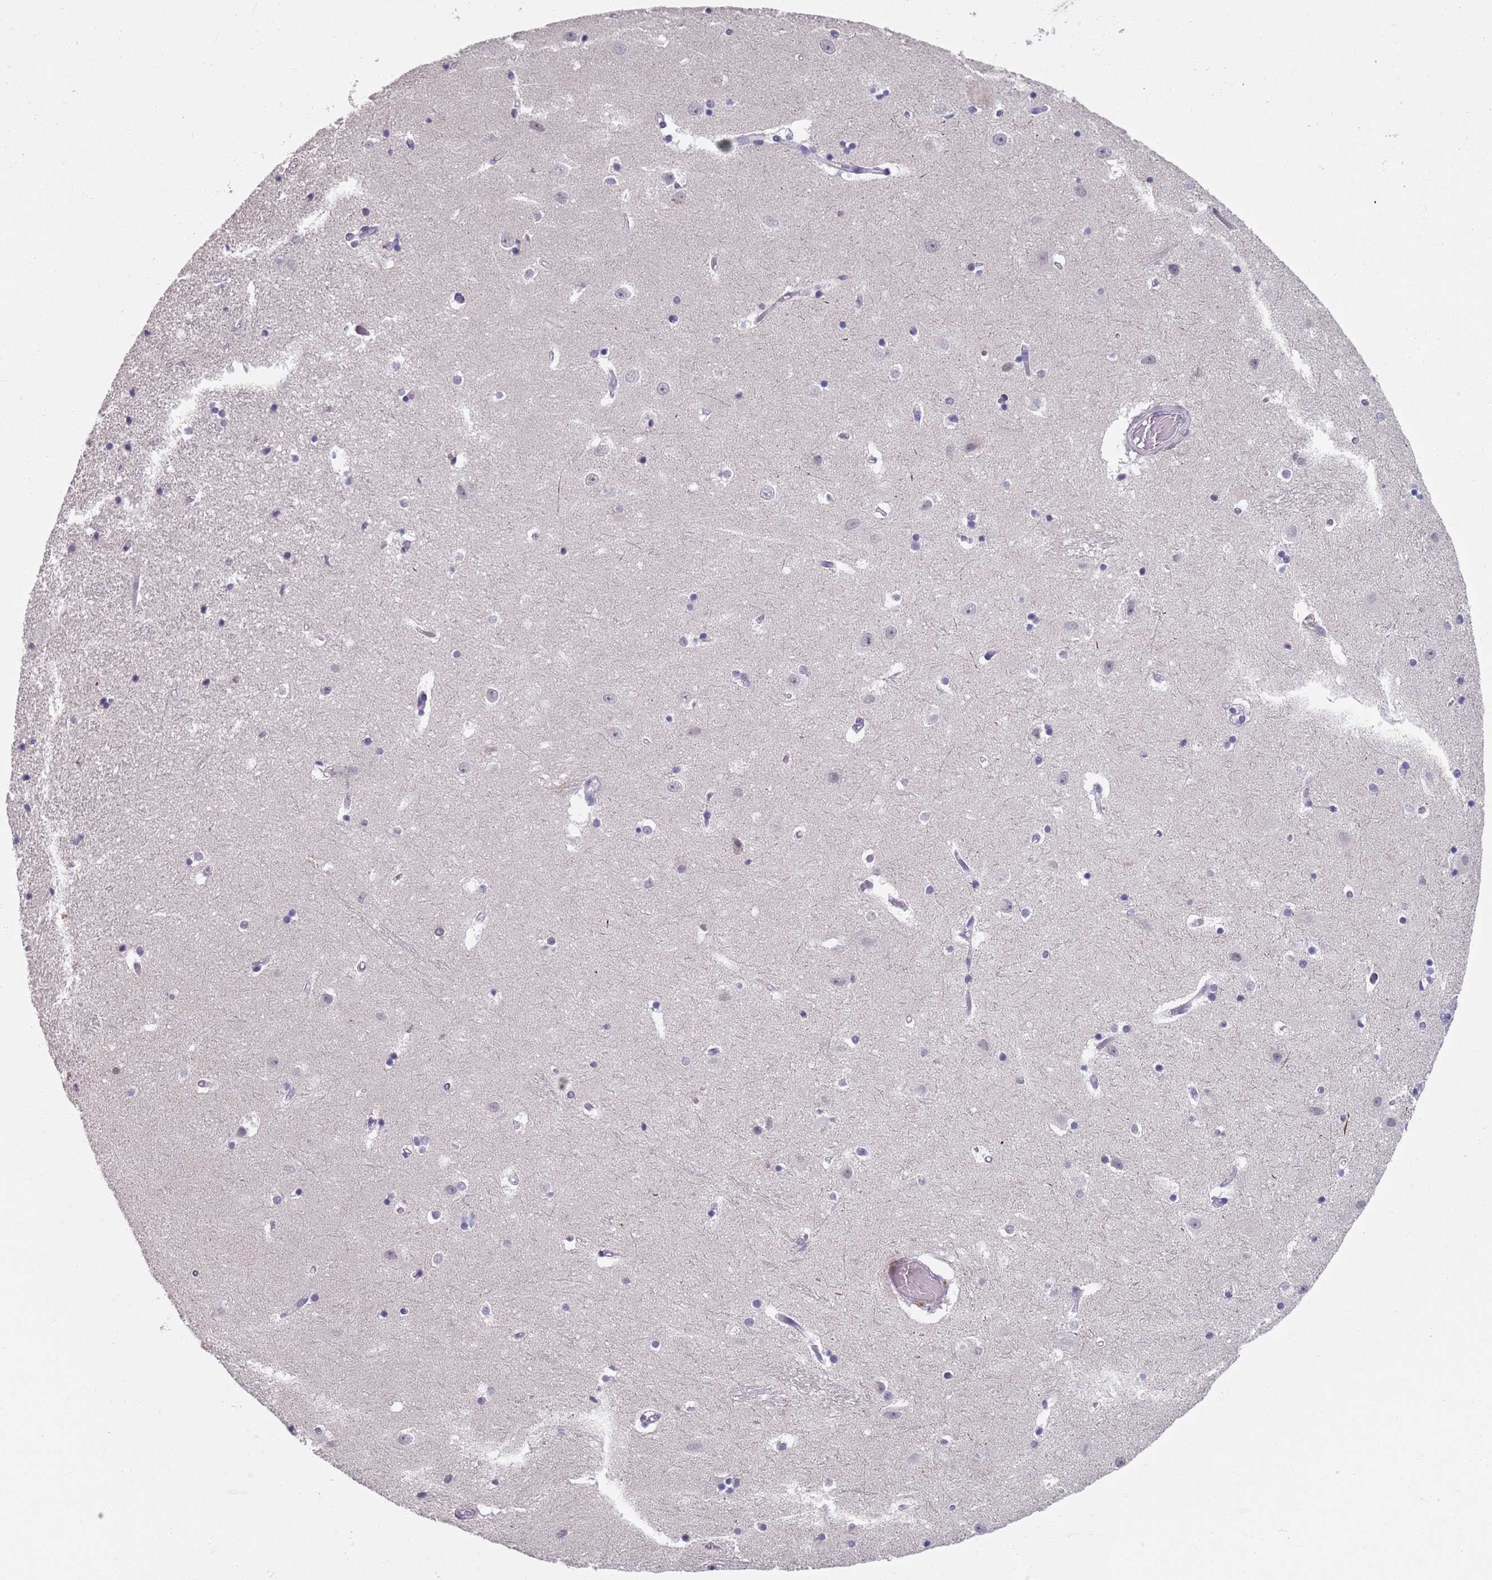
{"staining": {"intensity": "negative", "quantity": "none", "location": "none"}, "tissue": "hippocampus", "cell_type": "Glial cells", "image_type": "normal", "snomed": [{"axis": "morphology", "description": "Normal tissue, NOS"}, {"axis": "topography", "description": "Hippocampus"}], "caption": "Histopathology image shows no significant protein positivity in glial cells of benign hippocampus.", "gene": "SAMD1", "patient": {"sex": "female", "age": 52}}